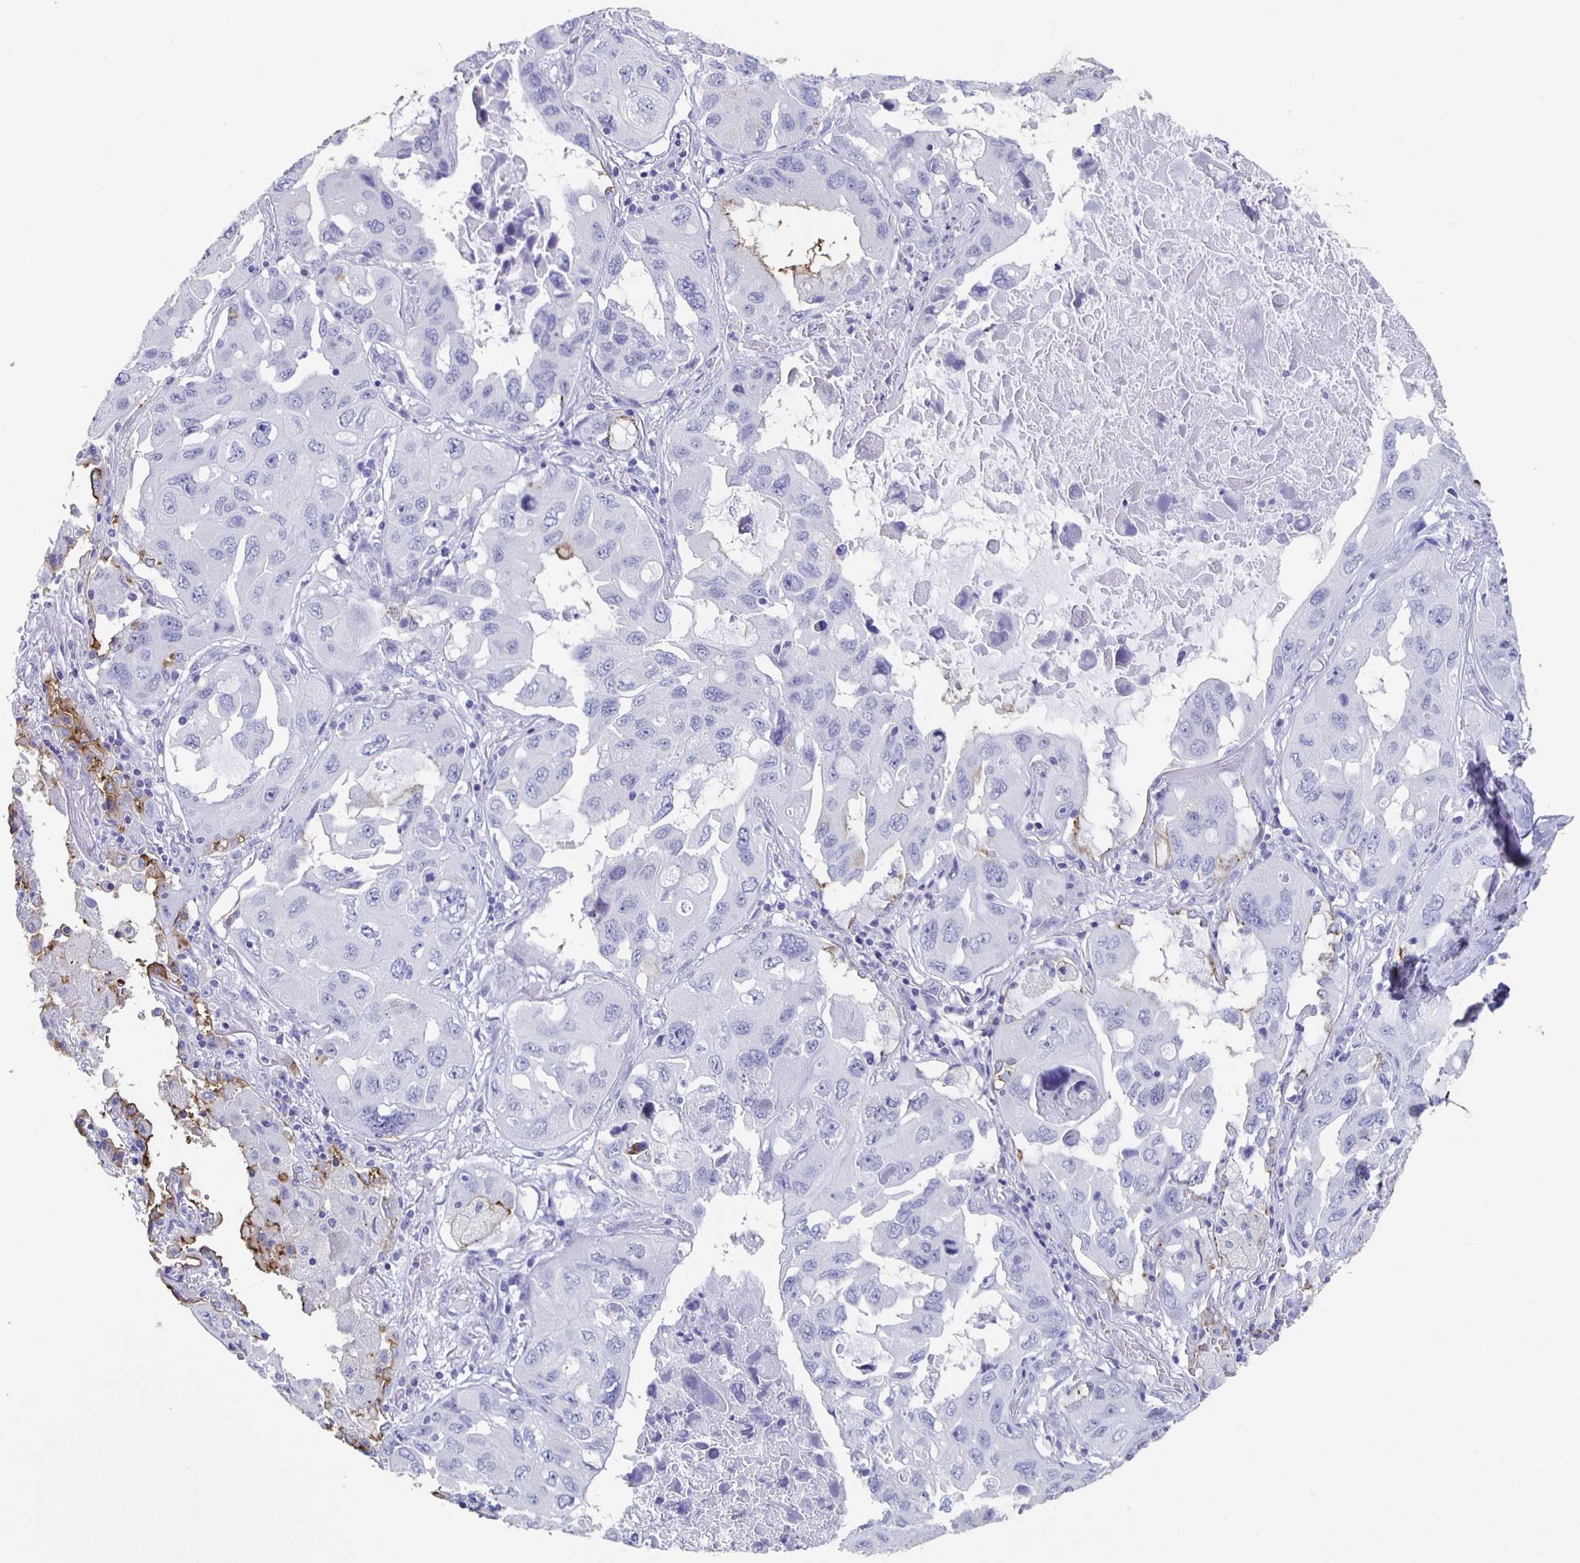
{"staining": {"intensity": "negative", "quantity": "none", "location": "none"}, "tissue": "lung cancer", "cell_type": "Tumor cells", "image_type": "cancer", "snomed": [{"axis": "morphology", "description": "Squamous cell carcinoma, NOS"}, {"axis": "topography", "description": "Lung"}], "caption": "This is a histopathology image of immunohistochemistry (IHC) staining of squamous cell carcinoma (lung), which shows no positivity in tumor cells.", "gene": "SLC34A2", "patient": {"sex": "female", "age": 73}}